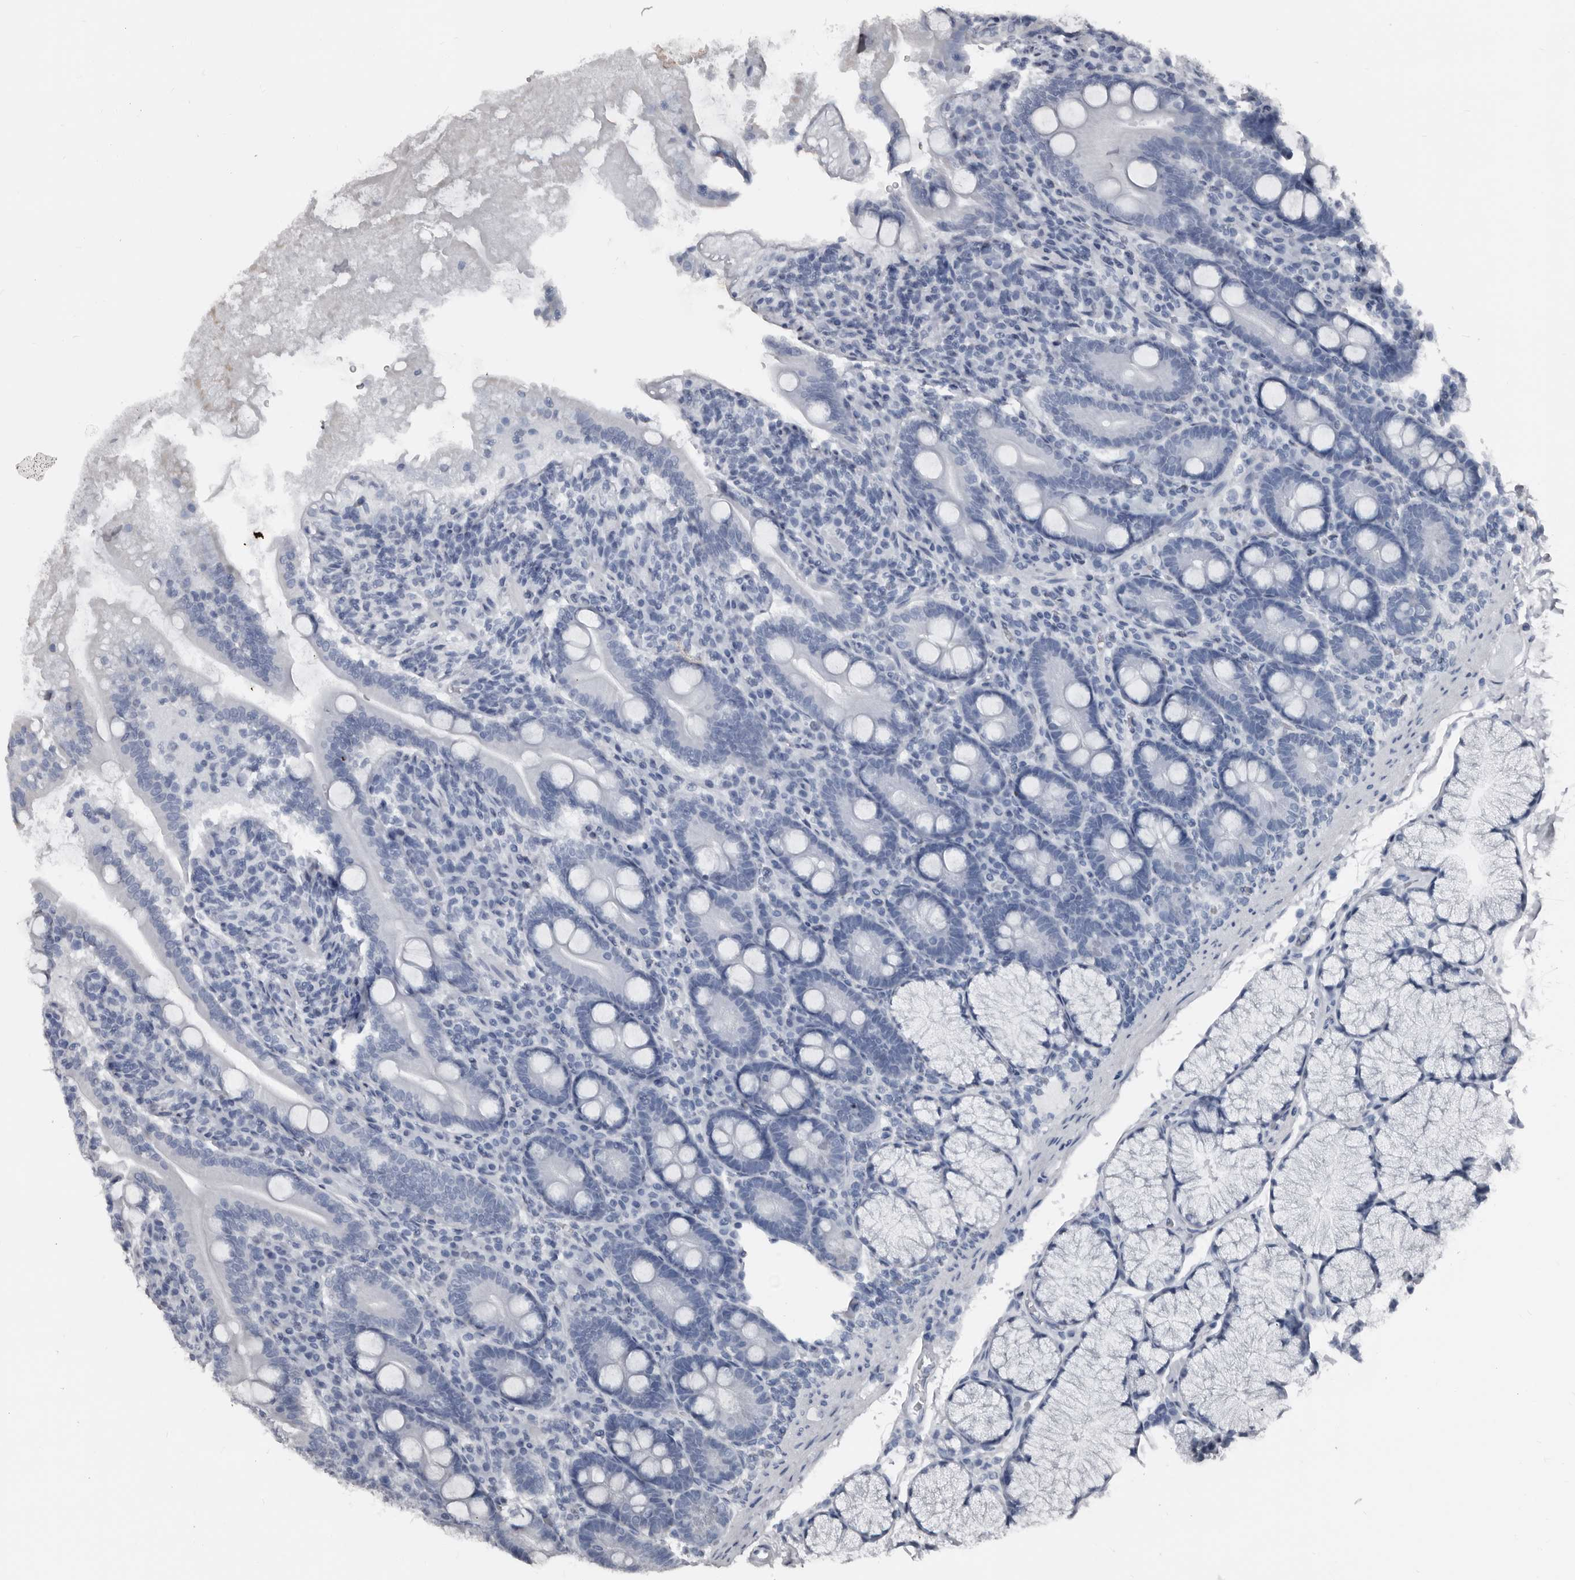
{"staining": {"intensity": "negative", "quantity": "none", "location": "none"}, "tissue": "duodenum", "cell_type": "Glandular cells", "image_type": "normal", "snomed": [{"axis": "morphology", "description": "Normal tissue, NOS"}, {"axis": "topography", "description": "Duodenum"}], "caption": "Glandular cells are negative for brown protein staining in normal duodenum. (Stains: DAB (3,3'-diaminobenzidine) IHC with hematoxylin counter stain, Microscopy: brightfield microscopy at high magnification).", "gene": "GREB1", "patient": {"sex": "male", "age": 35}}